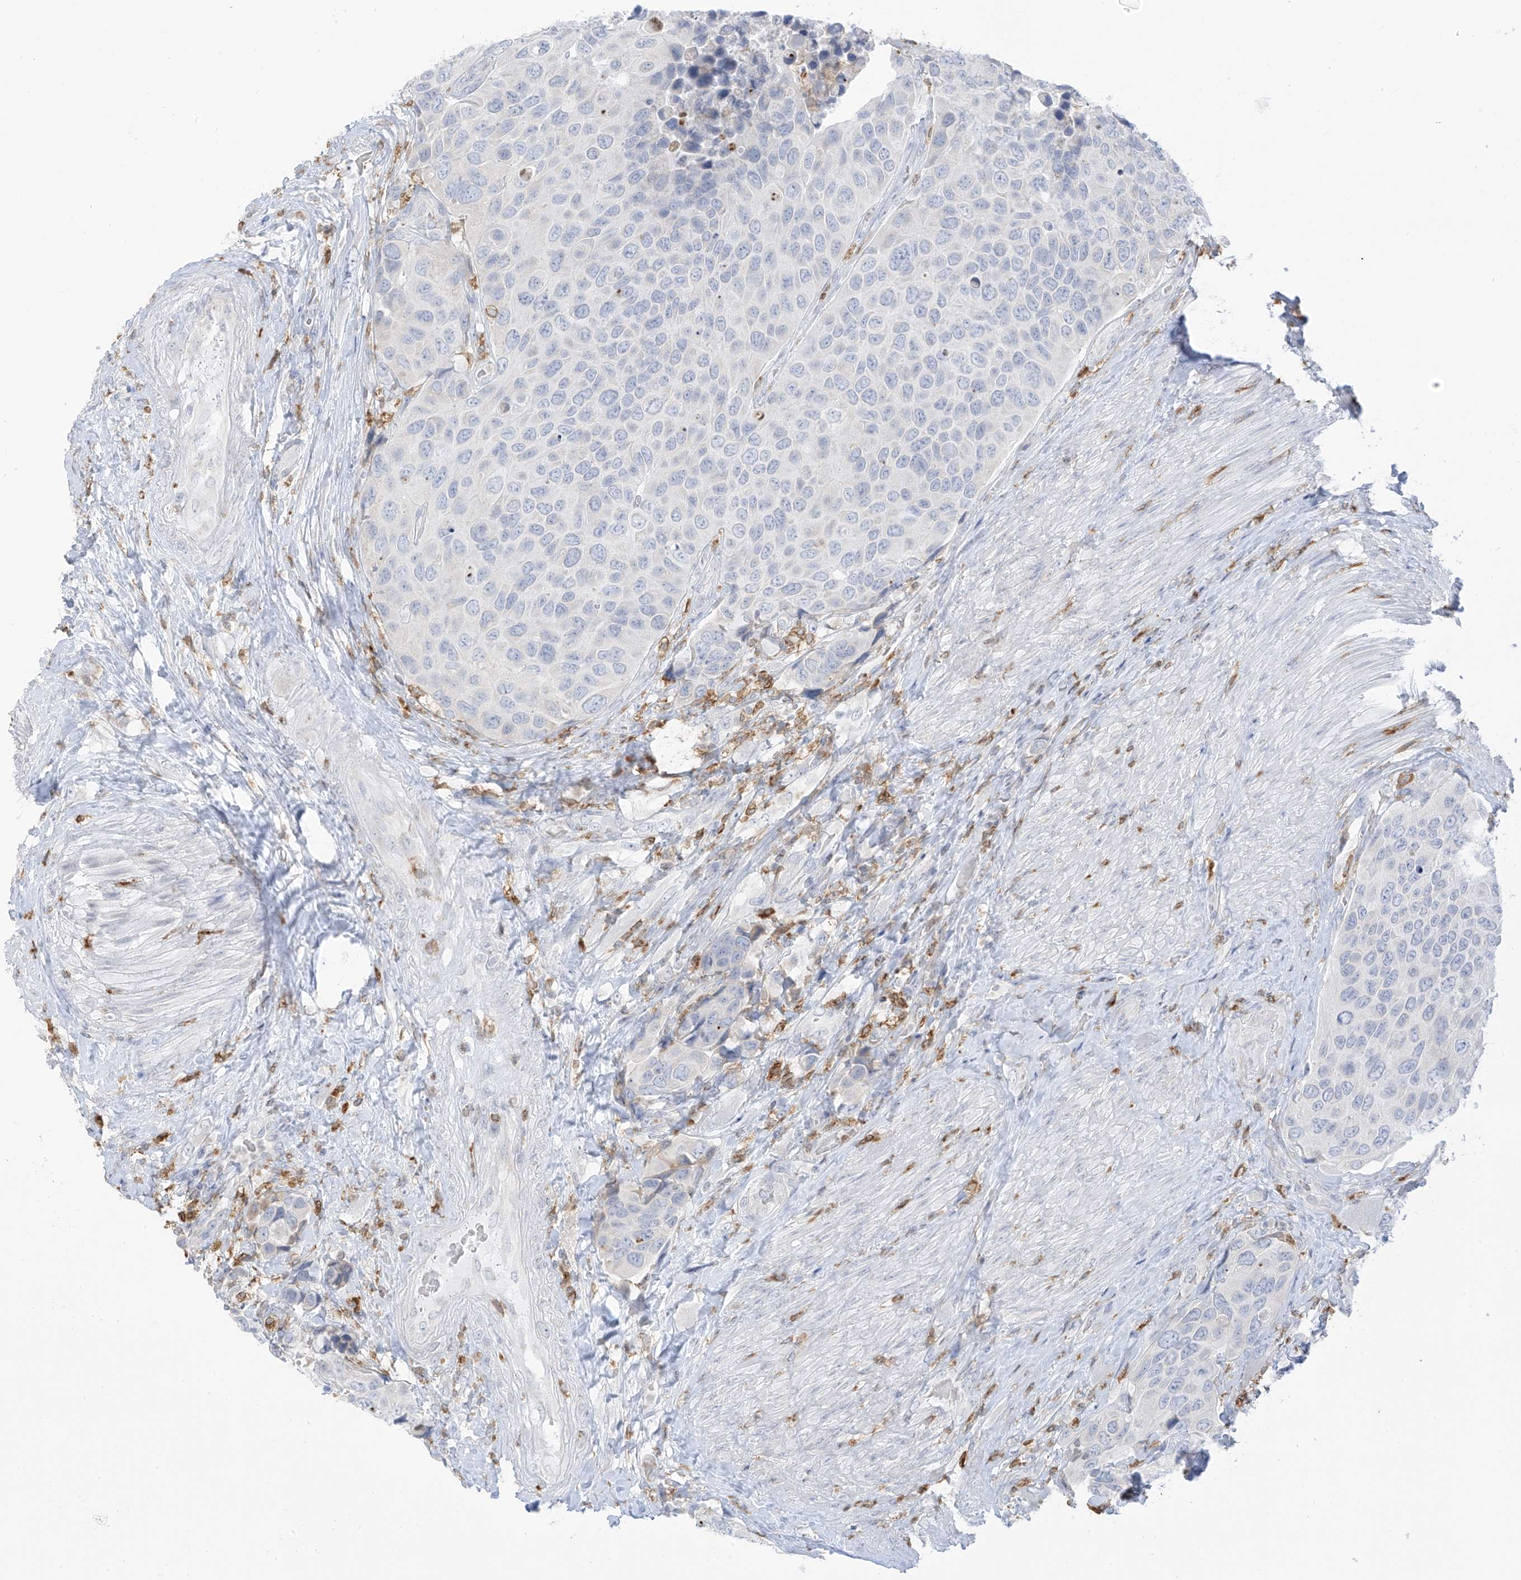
{"staining": {"intensity": "negative", "quantity": "none", "location": "none"}, "tissue": "urothelial cancer", "cell_type": "Tumor cells", "image_type": "cancer", "snomed": [{"axis": "morphology", "description": "Urothelial carcinoma, High grade"}, {"axis": "topography", "description": "Urinary bladder"}], "caption": "A histopathology image of human urothelial cancer is negative for staining in tumor cells.", "gene": "TBXAS1", "patient": {"sex": "male", "age": 74}}